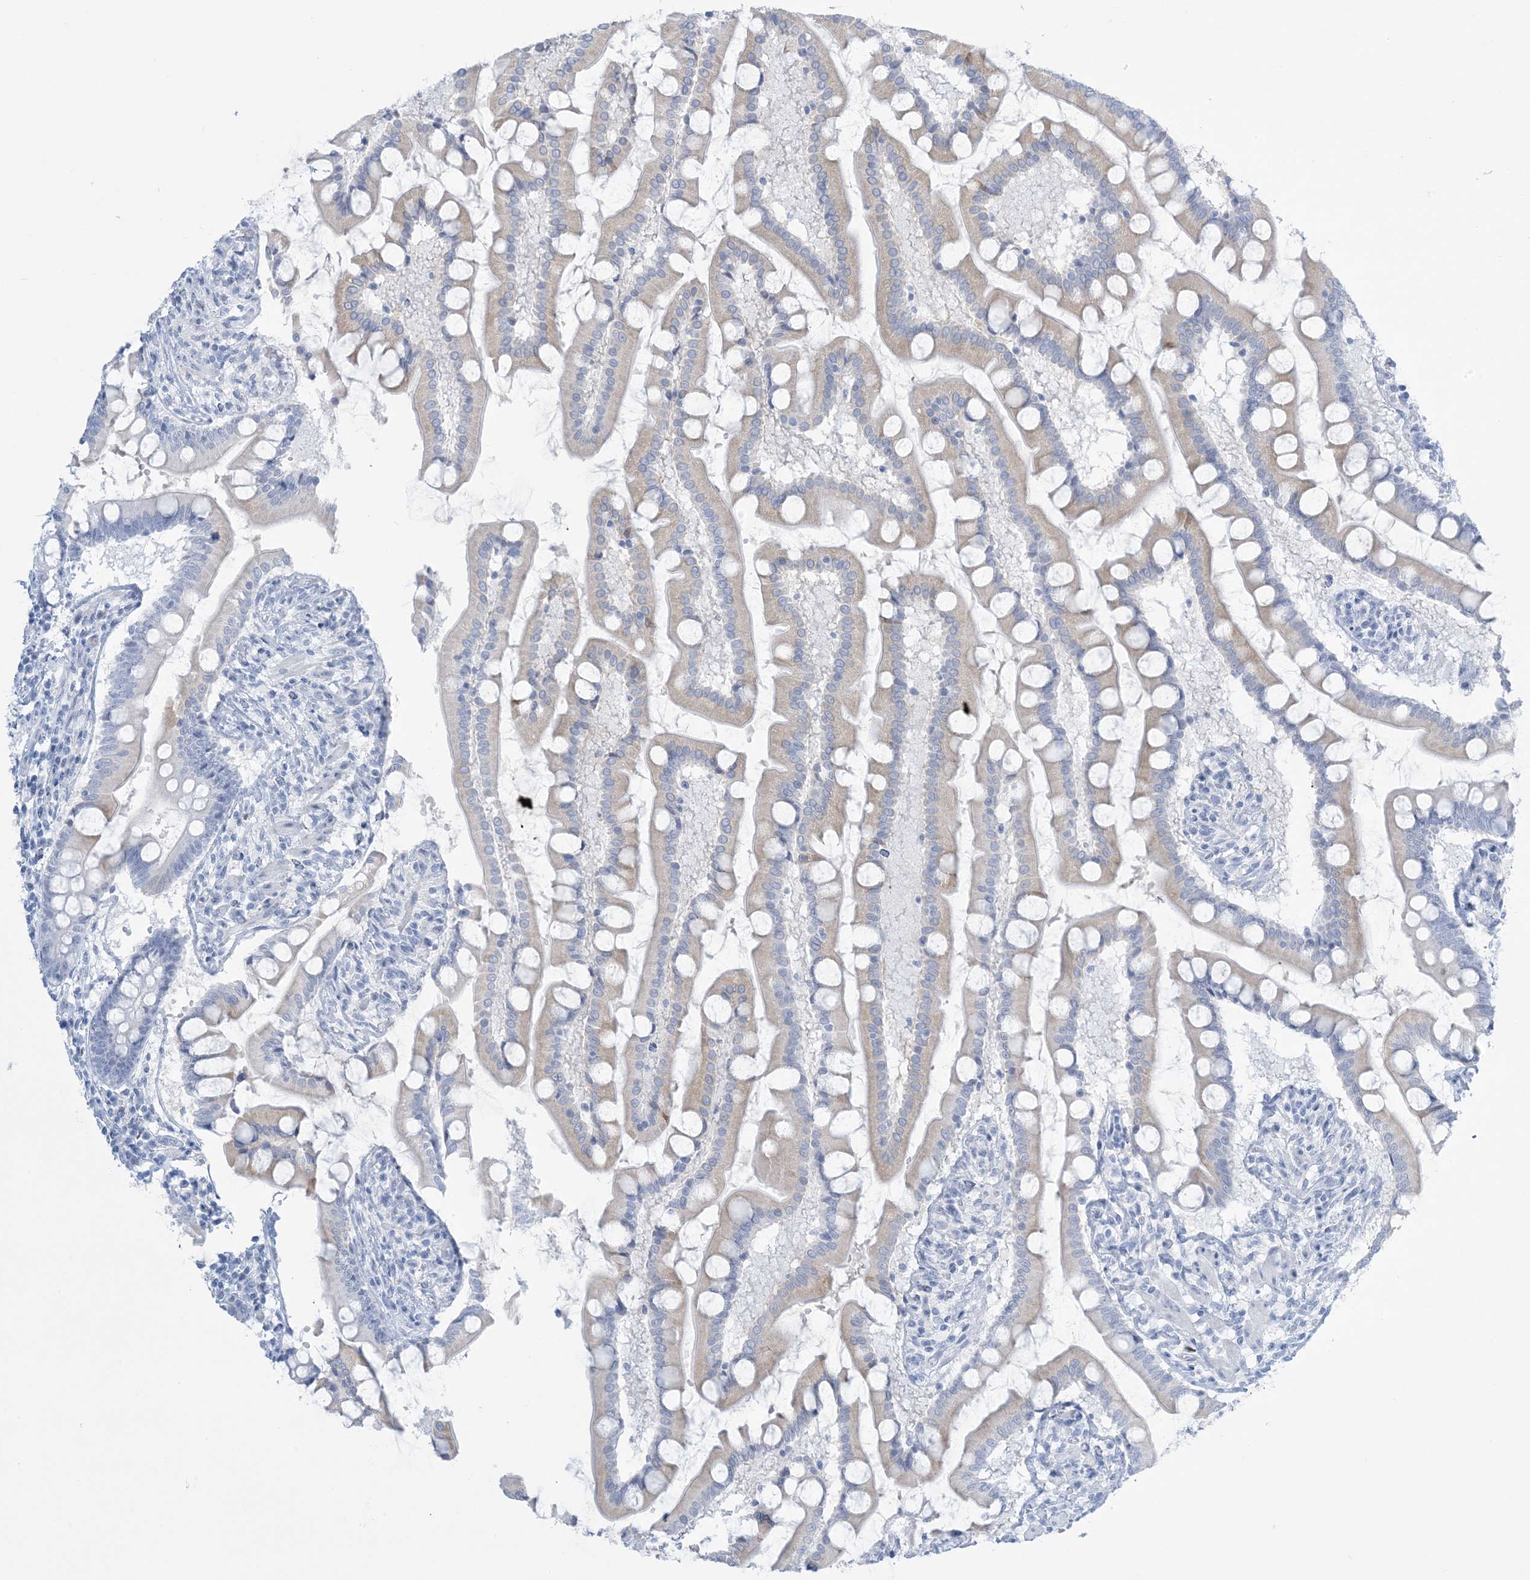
{"staining": {"intensity": "negative", "quantity": "none", "location": "none"}, "tissue": "small intestine", "cell_type": "Glandular cells", "image_type": "normal", "snomed": [{"axis": "morphology", "description": "Normal tissue, NOS"}, {"axis": "topography", "description": "Small intestine"}], "caption": "Small intestine was stained to show a protein in brown. There is no significant expression in glandular cells. (DAB (3,3'-diaminobenzidine) immunohistochemistry with hematoxylin counter stain).", "gene": "AGXT", "patient": {"sex": "male", "age": 41}}